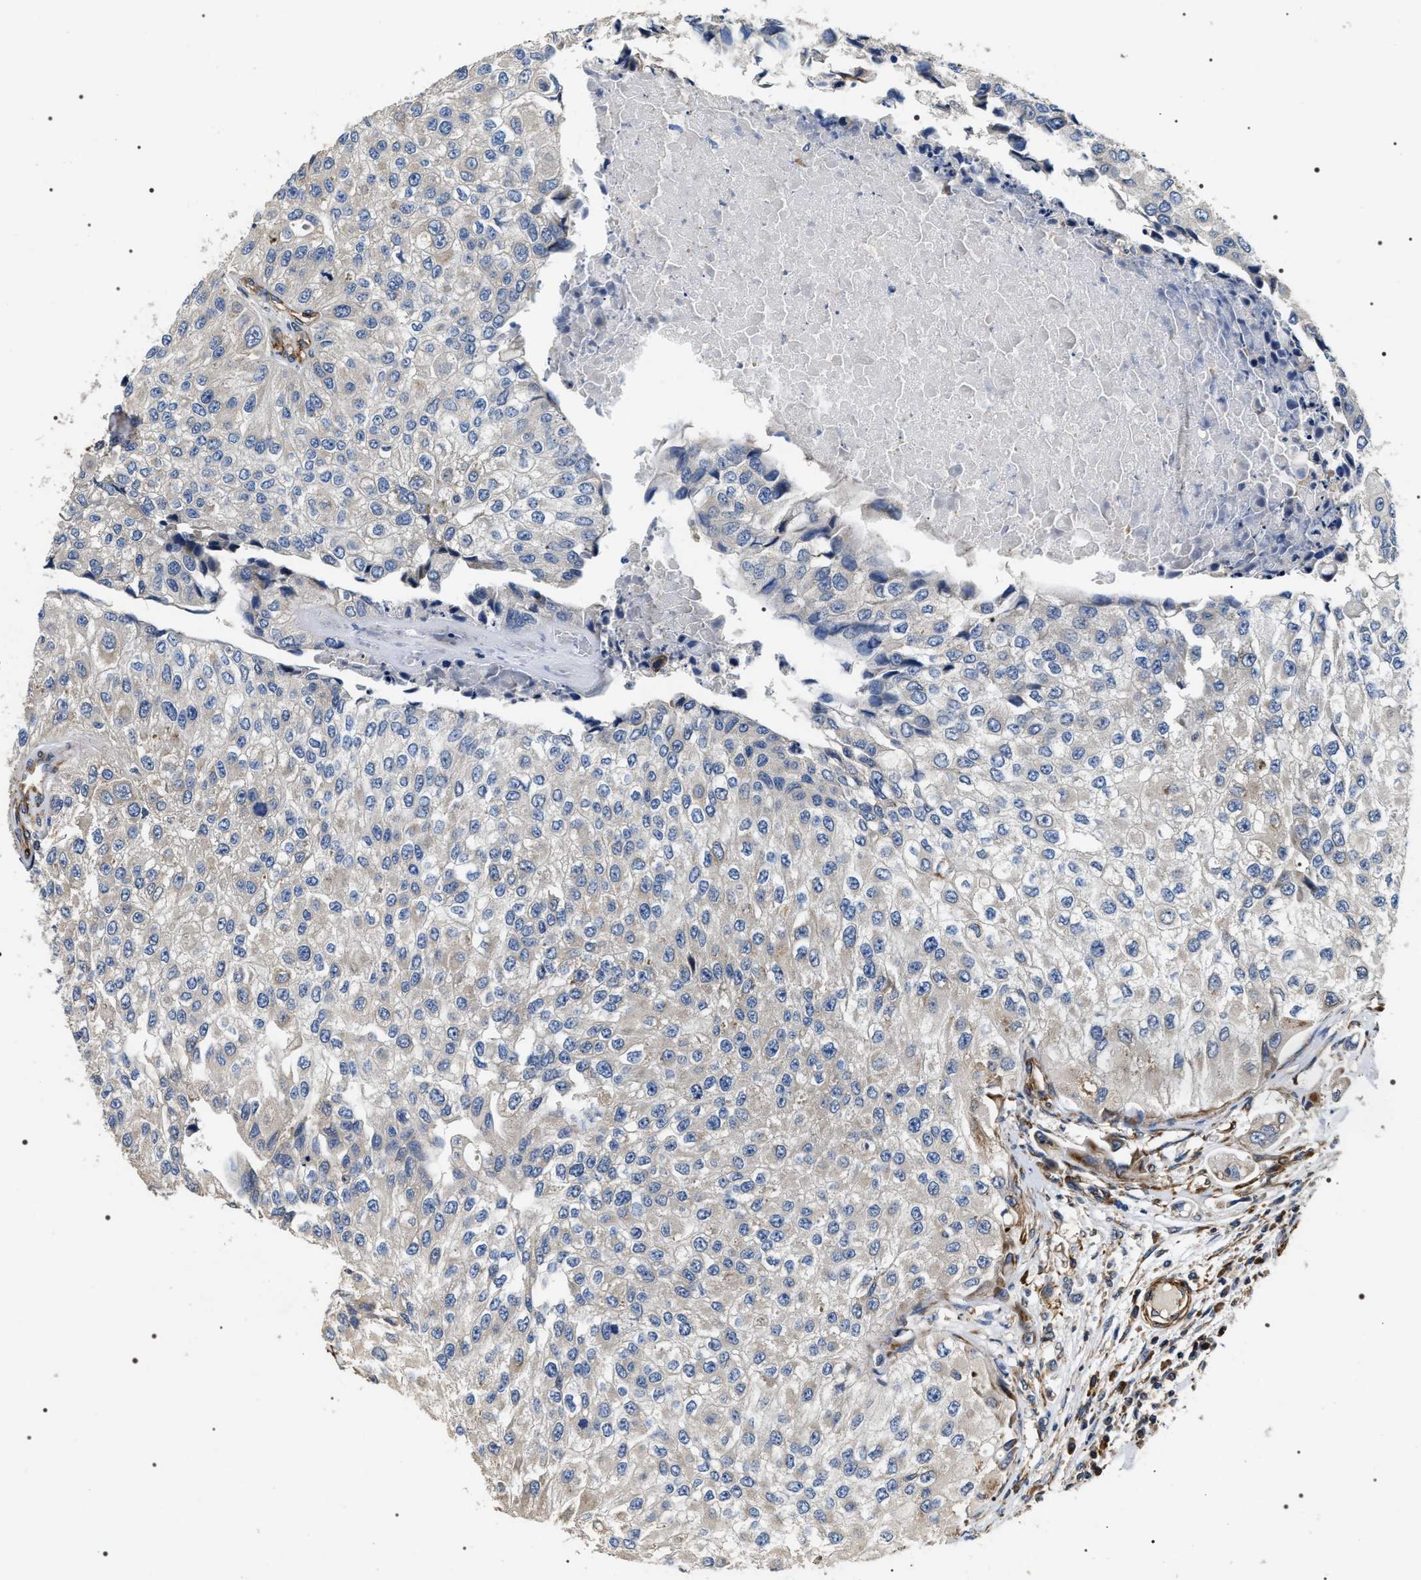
{"staining": {"intensity": "negative", "quantity": "none", "location": "none"}, "tissue": "urothelial cancer", "cell_type": "Tumor cells", "image_type": "cancer", "snomed": [{"axis": "morphology", "description": "Urothelial carcinoma, High grade"}, {"axis": "topography", "description": "Kidney"}, {"axis": "topography", "description": "Urinary bladder"}], "caption": "Immunohistochemical staining of urothelial carcinoma (high-grade) displays no significant positivity in tumor cells. (Brightfield microscopy of DAB immunohistochemistry (IHC) at high magnification).", "gene": "ZC3HAV1L", "patient": {"sex": "male", "age": 77}}